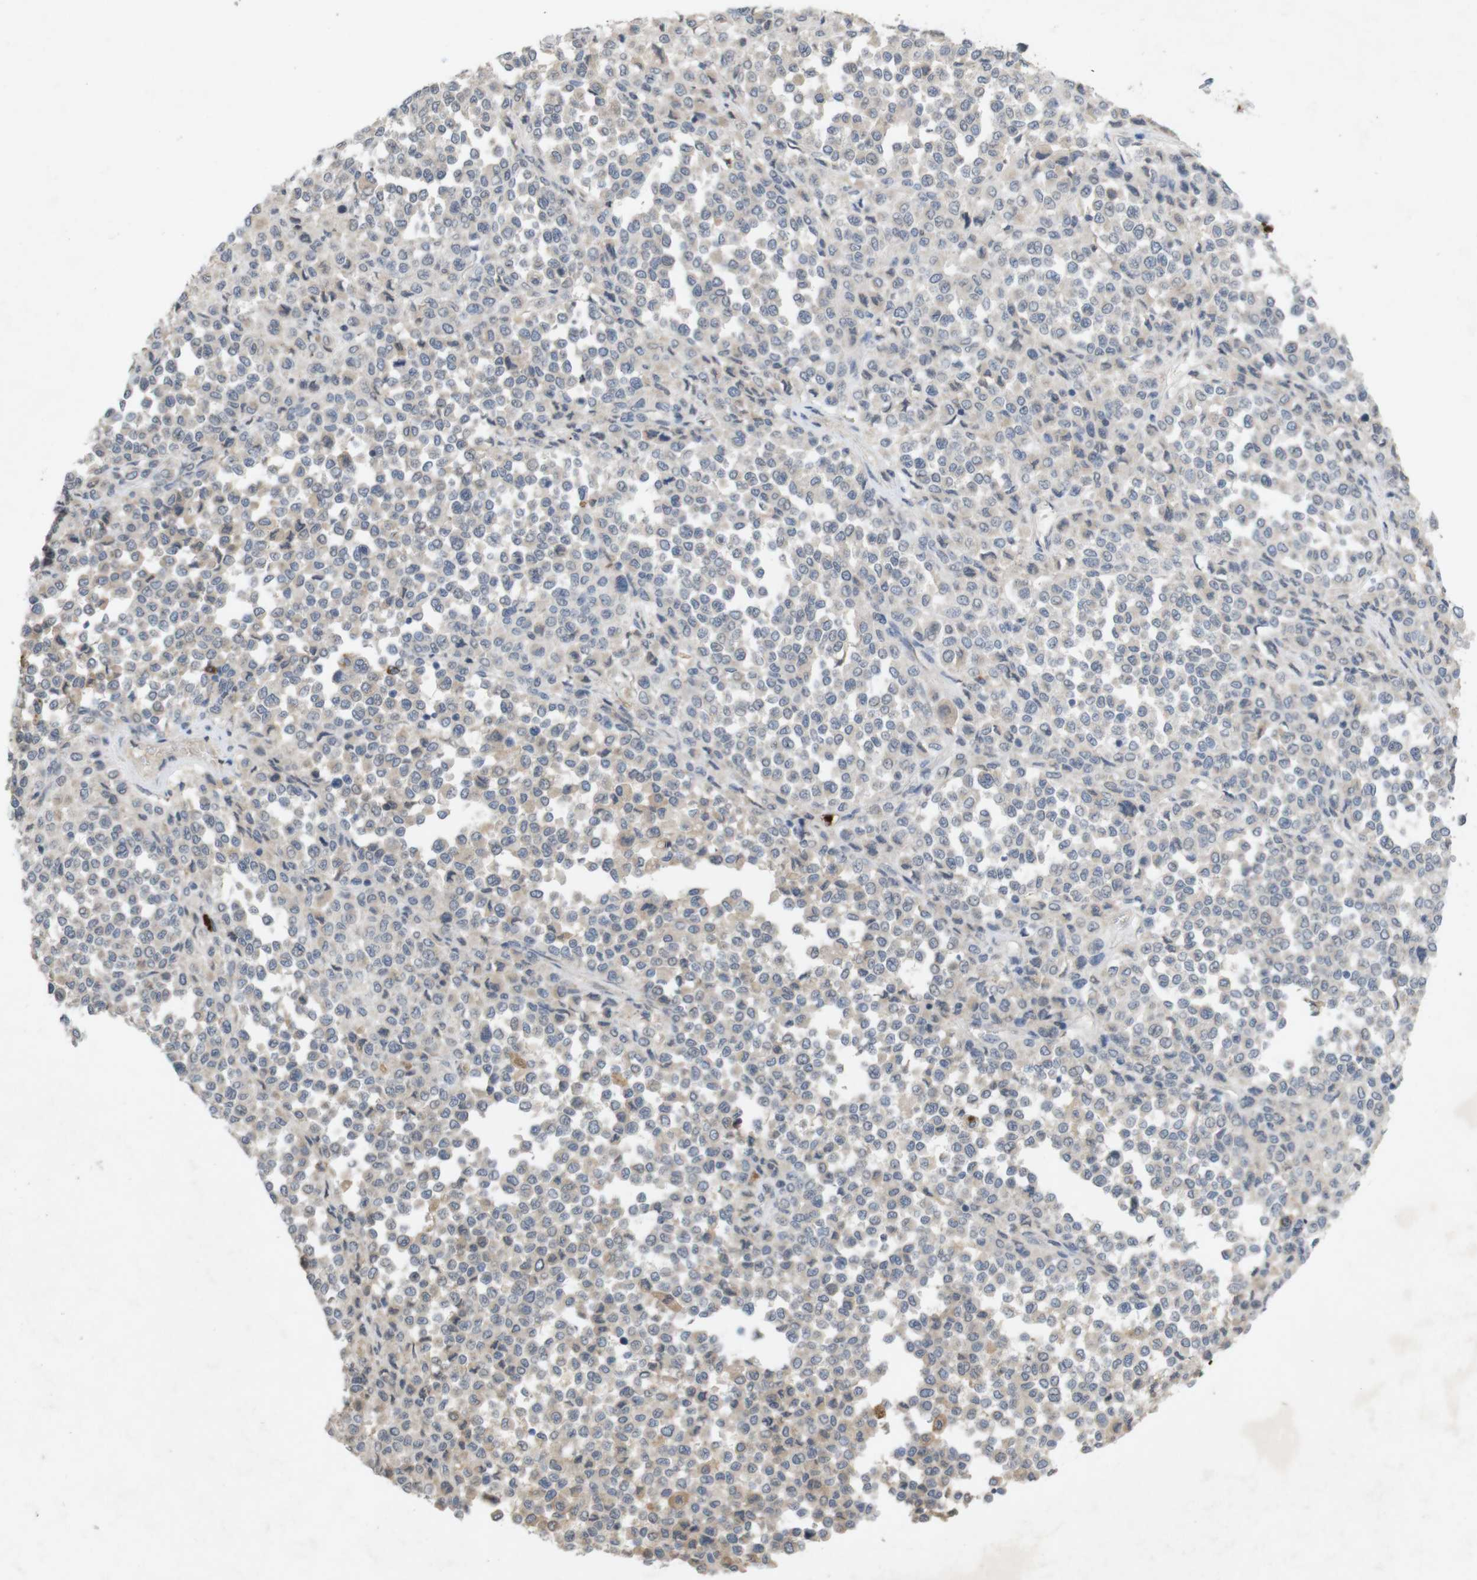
{"staining": {"intensity": "negative", "quantity": "none", "location": "none"}, "tissue": "melanoma", "cell_type": "Tumor cells", "image_type": "cancer", "snomed": [{"axis": "morphology", "description": "Malignant melanoma, Metastatic site"}, {"axis": "topography", "description": "Pancreas"}], "caption": "A micrograph of human malignant melanoma (metastatic site) is negative for staining in tumor cells.", "gene": "TSPAN14", "patient": {"sex": "female", "age": 30}}